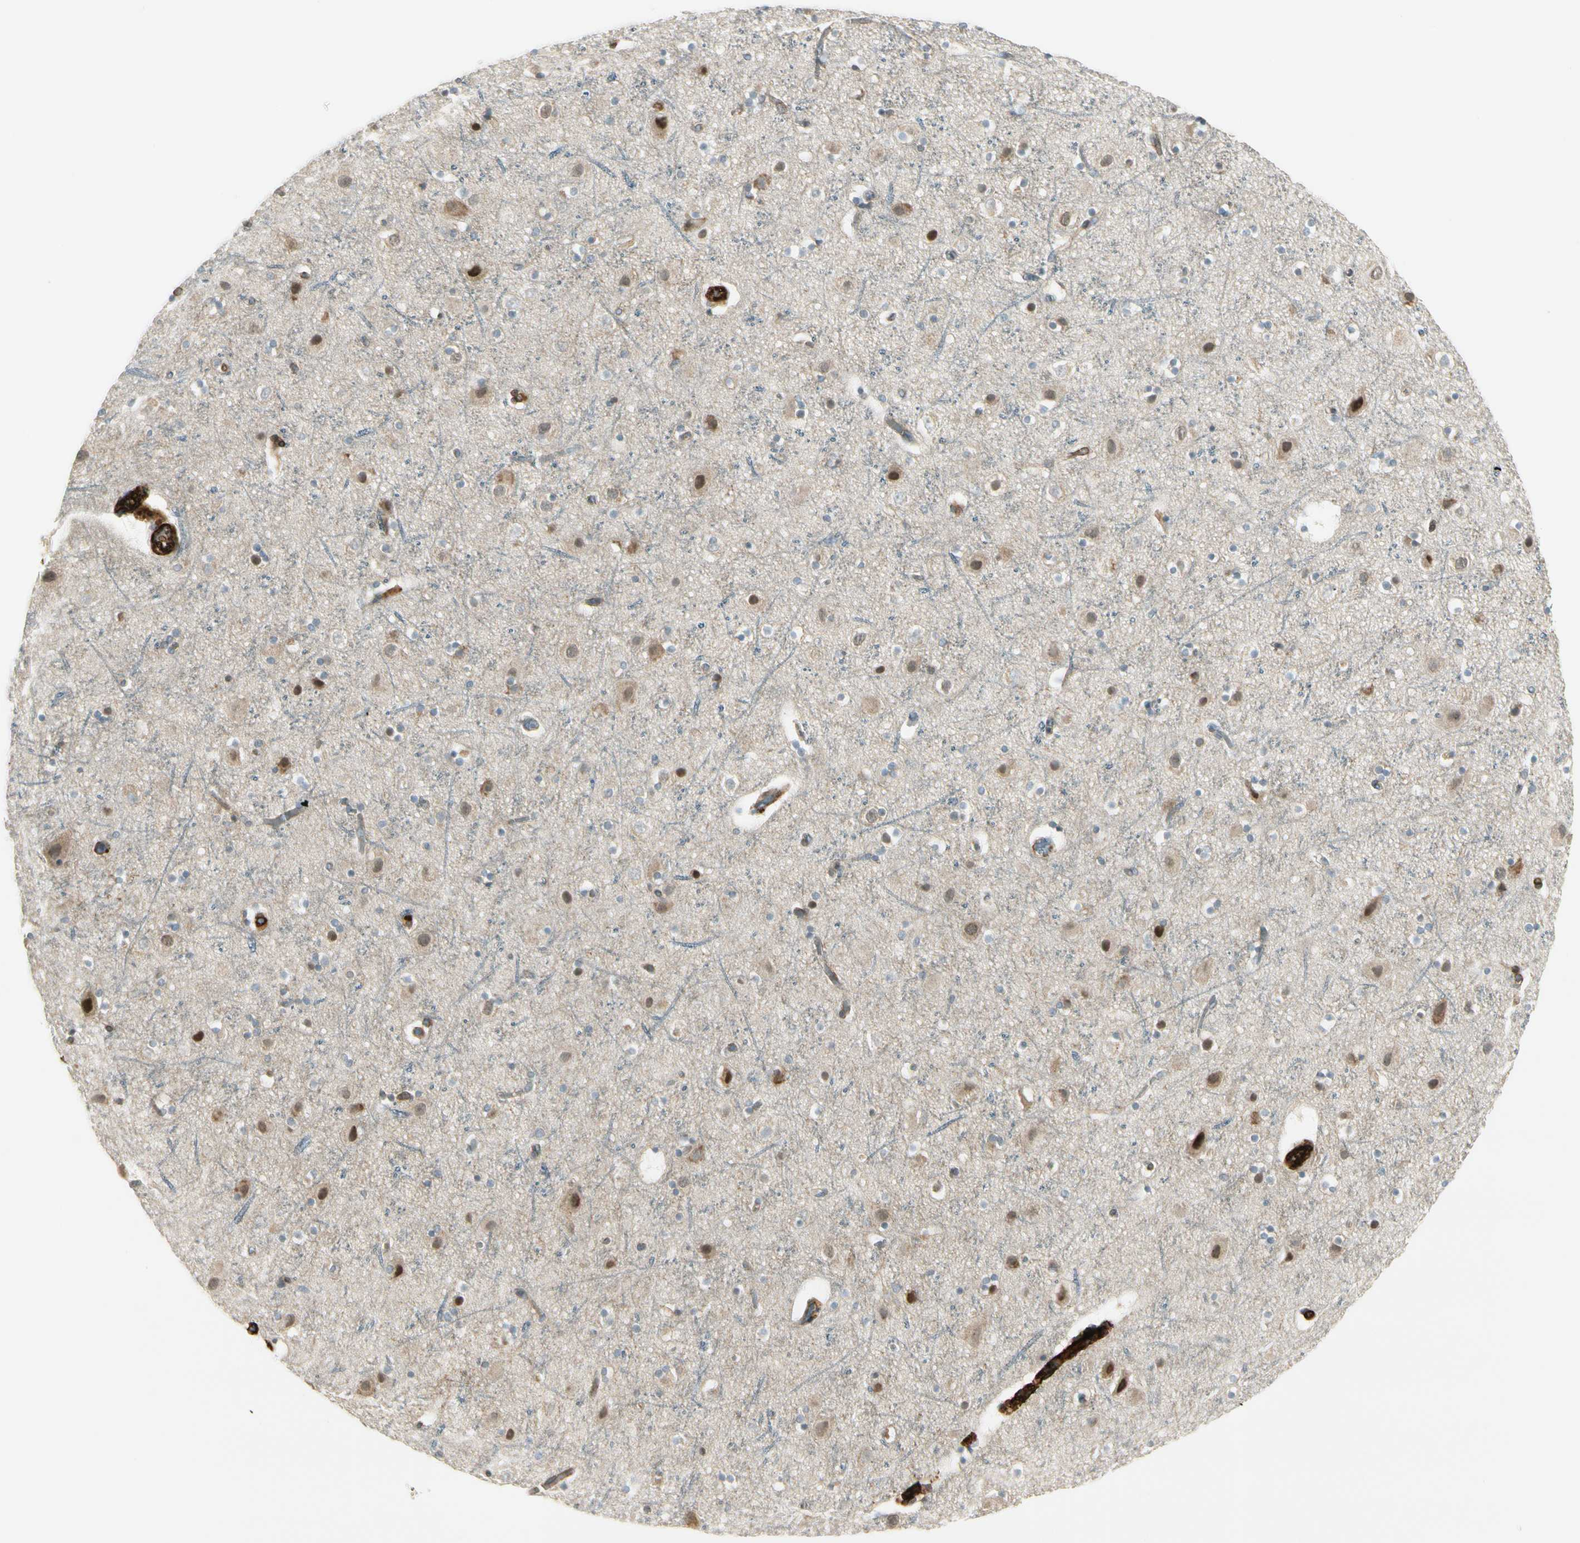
{"staining": {"intensity": "strong", "quantity": "25%-75%", "location": "cytoplasmic/membranous"}, "tissue": "cerebral cortex", "cell_type": "Endothelial cells", "image_type": "normal", "snomed": [{"axis": "morphology", "description": "Normal tissue, NOS"}, {"axis": "topography", "description": "Cerebral cortex"}], "caption": "Immunohistochemical staining of benign cerebral cortex shows high levels of strong cytoplasmic/membranous staining in about 25%-75% of endothelial cells.", "gene": "MCAM", "patient": {"sex": "male", "age": 45}}